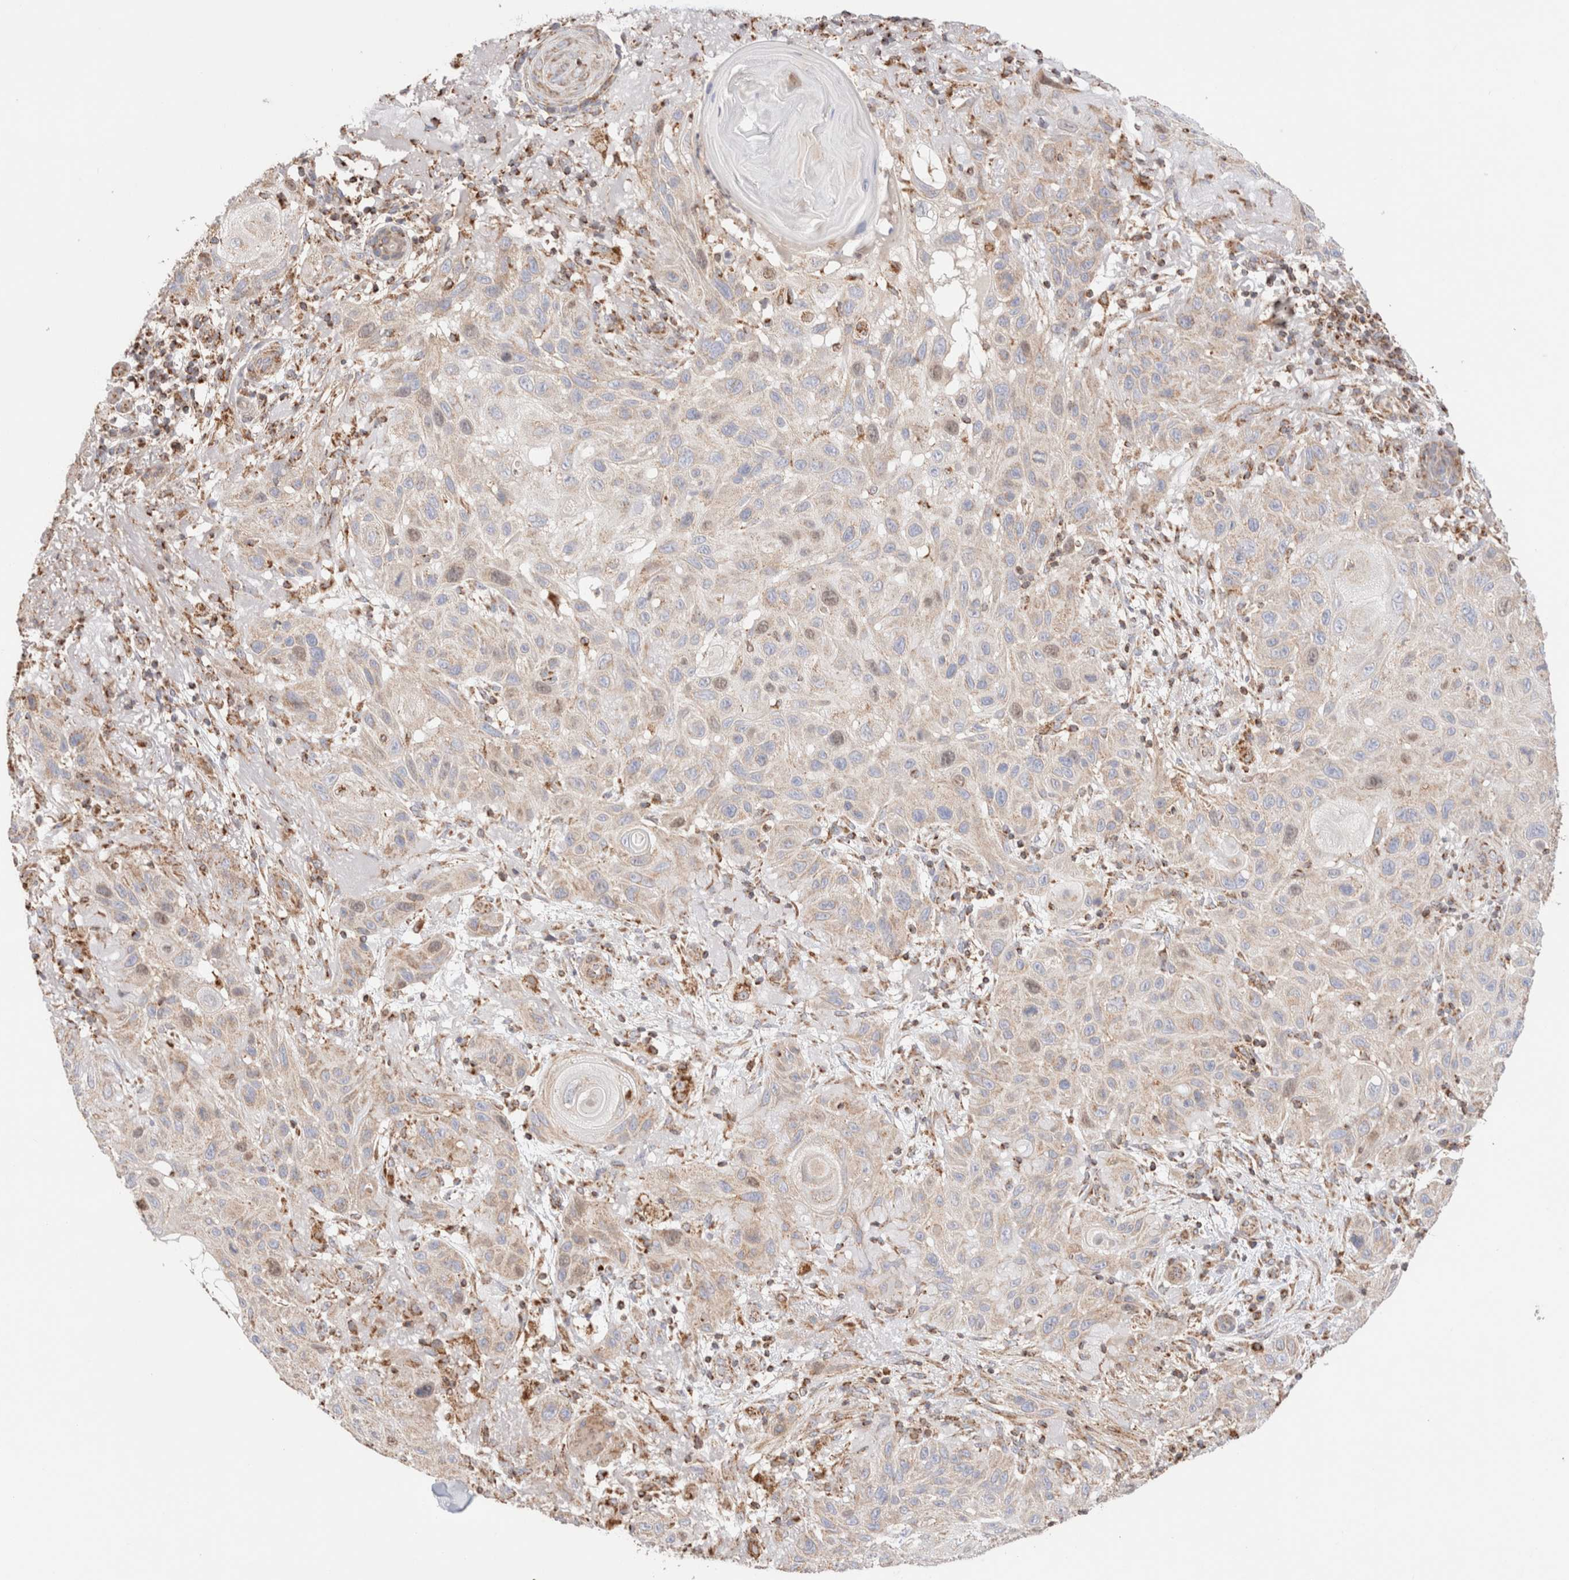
{"staining": {"intensity": "negative", "quantity": "none", "location": "none"}, "tissue": "skin cancer", "cell_type": "Tumor cells", "image_type": "cancer", "snomed": [{"axis": "morphology", "description": "Normal tissue, NOS"}, {"axis": "morphology", "description": "Squamous cell carcinoma, NOS"}, {"axis": "topography", "description": "Skin"}], "caption": "DAB immunohistochemical staining of human skin cancer (squamous cell carcinoma) shows no significant positivity in tumor cells.", "gene": "TMPPE", "patient": {"sex": "female", "age": 96}}